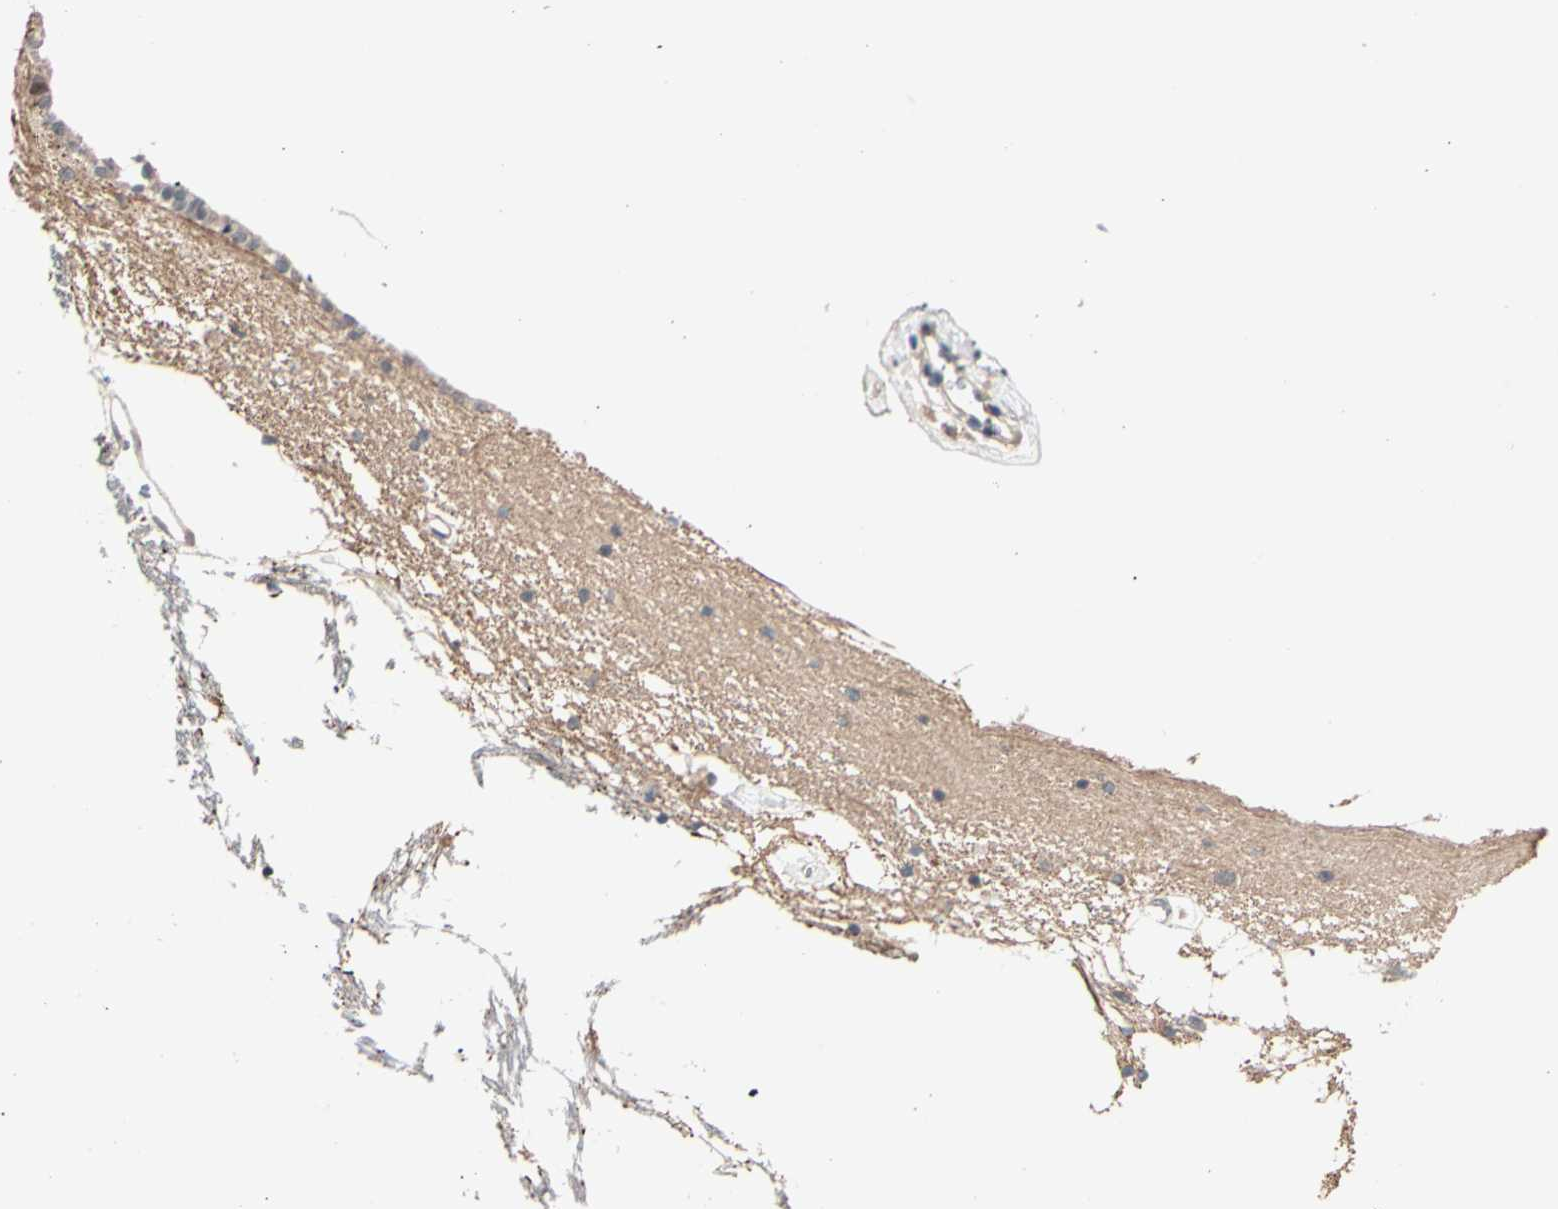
{"staining": {"intensity": "moderate", "quantity": "25%-75%", "location": "cytoplasmic/membranous"}, "tissue": "caudate", "cell_type": "Glial cells", "image_type": "normal", "snomed": [{"axis": "morphology", "description": "Normal tissue, NOS"}, {"axis": "topography", "description": "Lateral ventricle wall"}], "caption": "Immunohistochemistry image of benign caudate: human caudate stained using IHC shows medium levels of moderate protein expression localized specifically in the cytoplasmic/membranous of glial cells, appearing as a cytoplasmic/membranous brown color.", "gene": "ACSL5", "patient": {"sex": "male", "age": 45}}